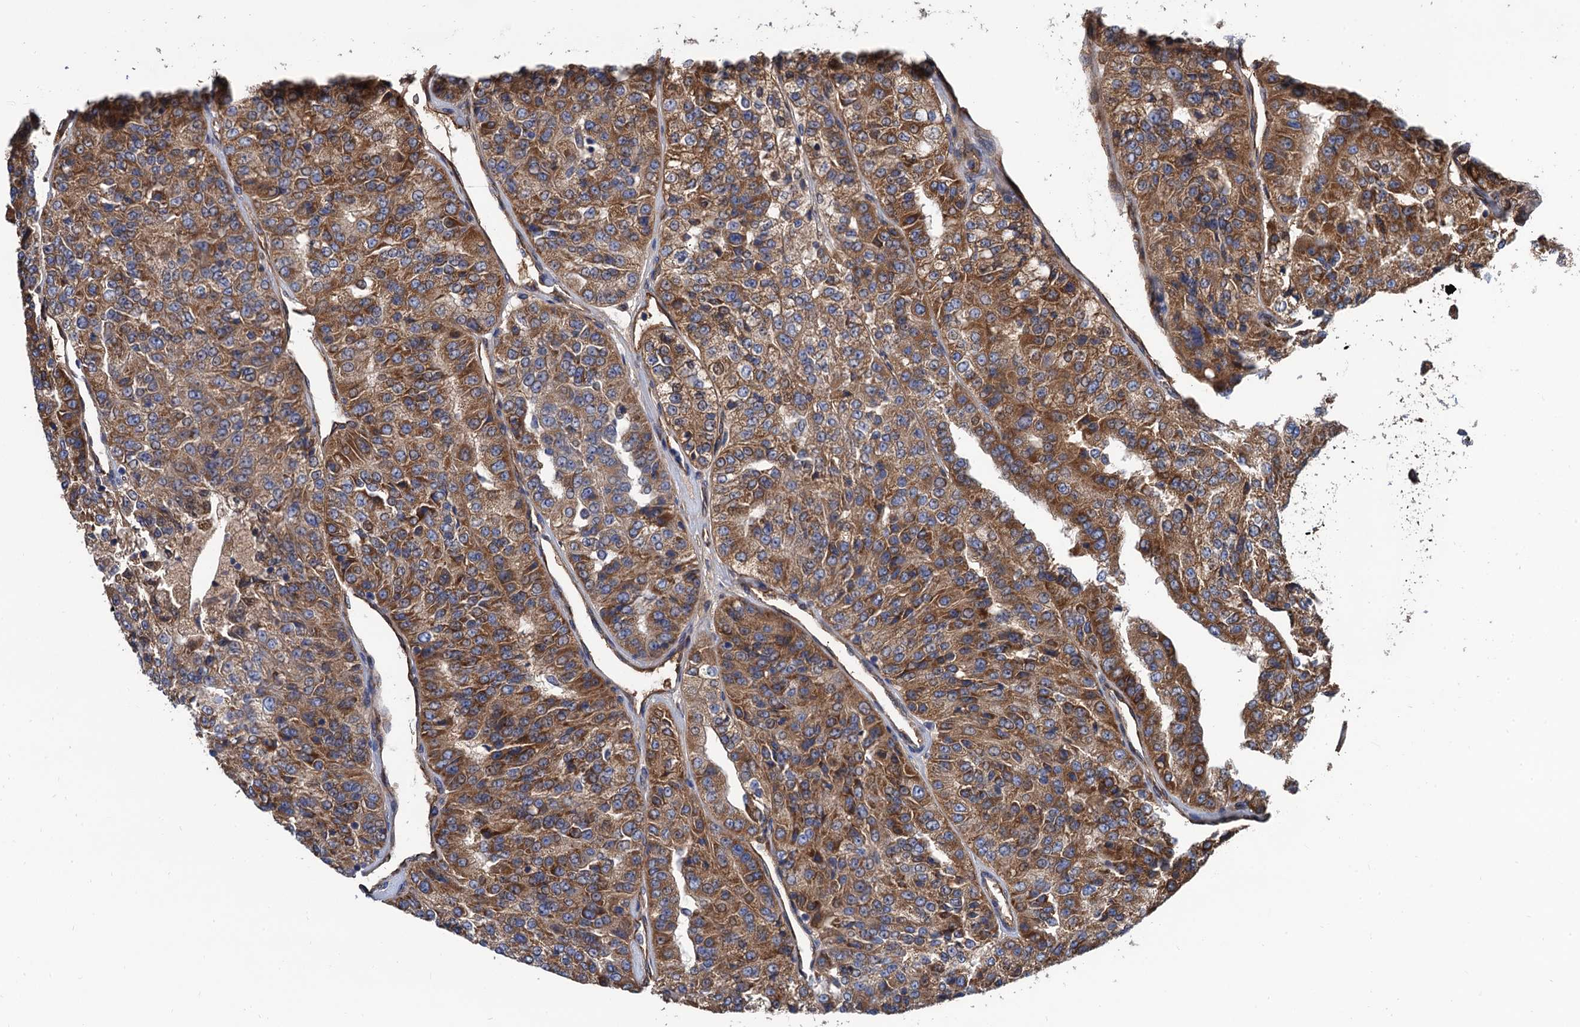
{"staining": {"intensity": "moderate", "quantity": ">75%", "location": "cytoplasmic/membranous"}, "tissue": "renal cancer", "cell_type": "Tumor cells", "image_type": "cancer", "snomed": [{"axis": "morphology", "description": "Adenocarcinoma, NOS"}, {"axis": "topography", "description": "Kidney"}], "caption": "The micrograph exhibits a brown stain indicating the presence of a protein in the cytoplasmic/membranous of tumor cells in renal cancer.", "gene": "CNNM1", "patient": {"sex": "female", "age": 63}}